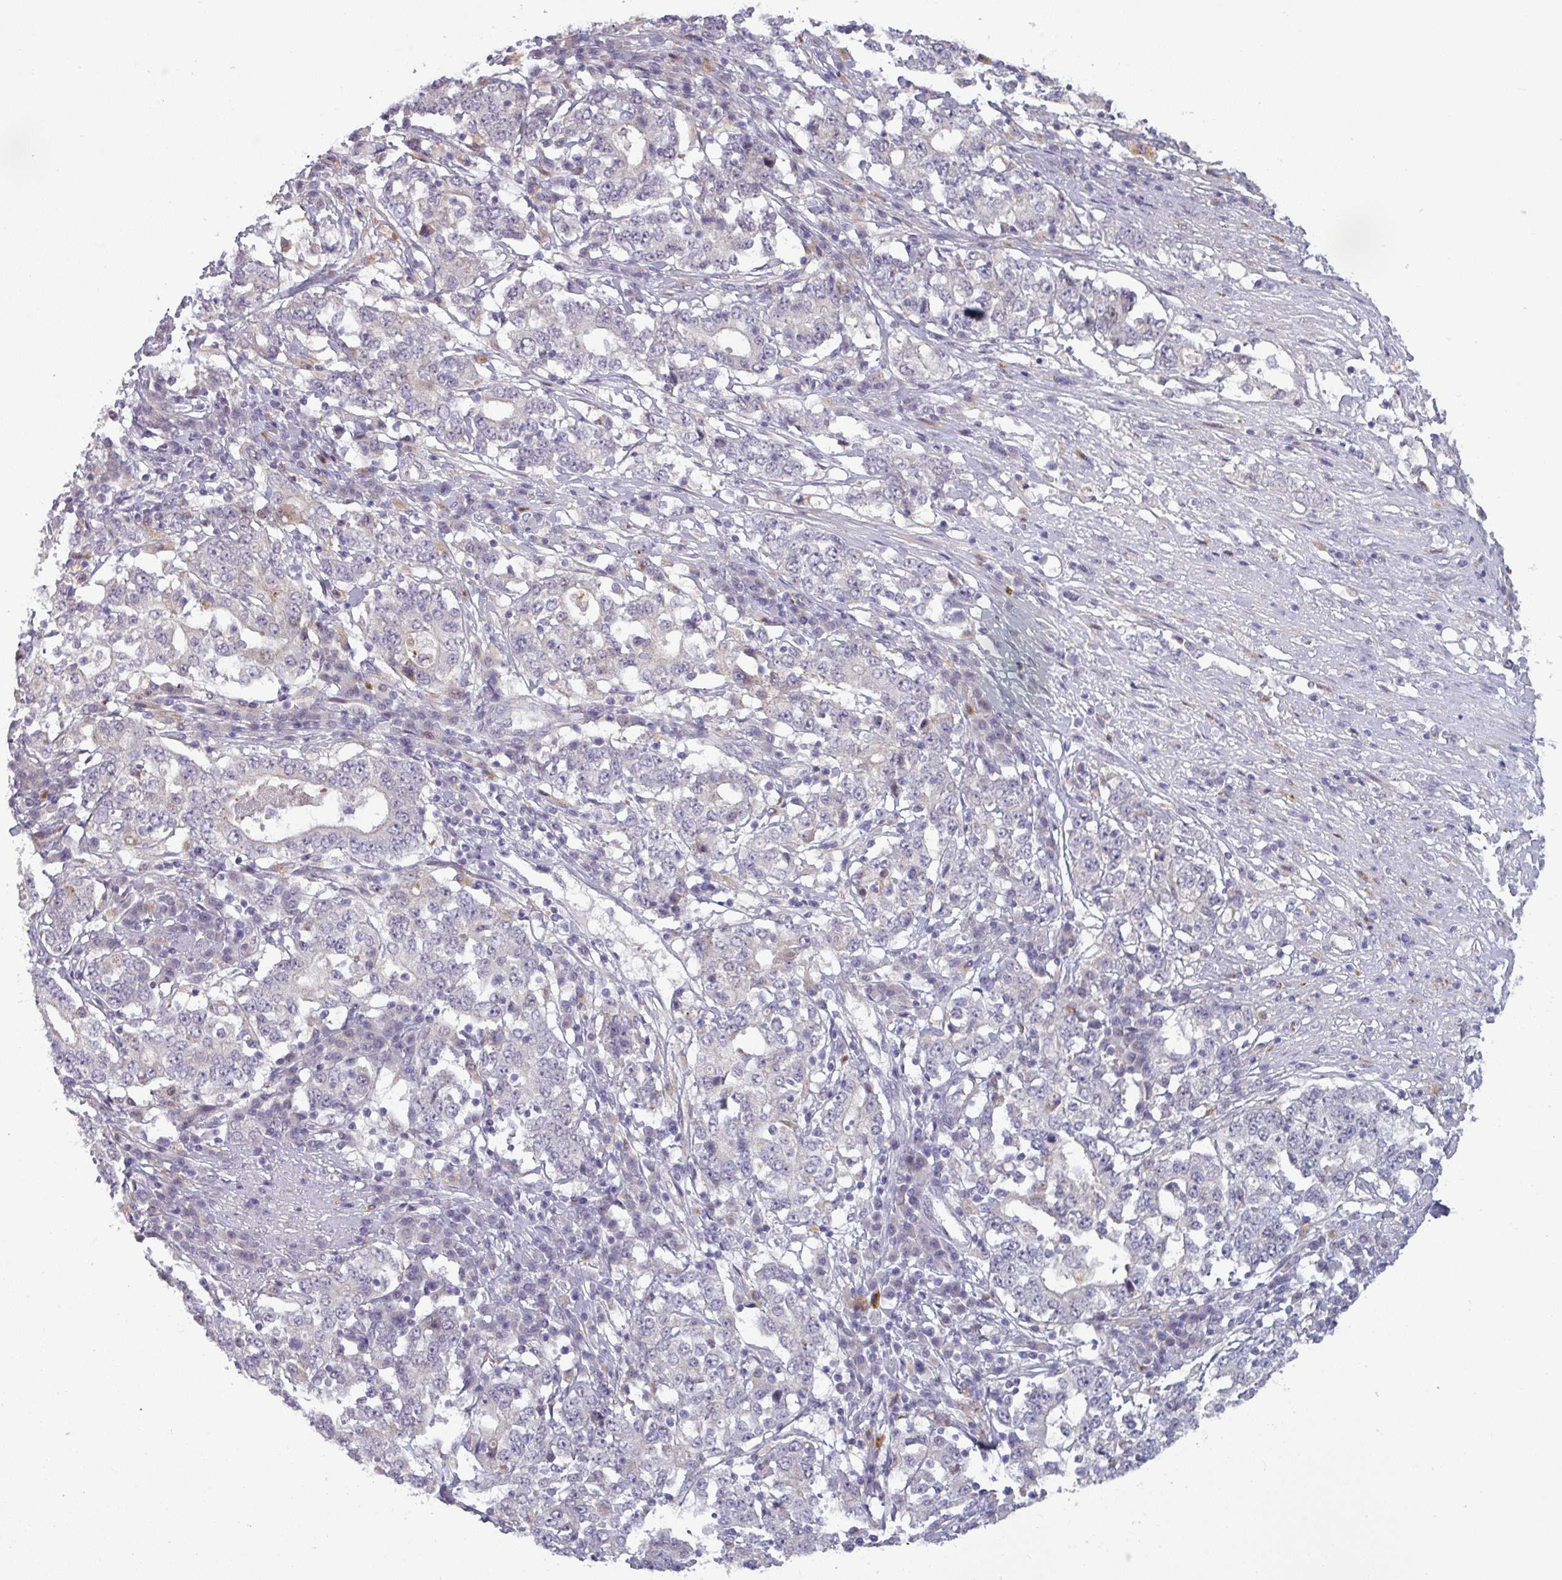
{"staining": {"intensity": "negative", "quantity": "none", "location": "none"}, "tissue": "stomach cancer", "cell_type": "Tumor cells", "image_type": "cancer", "snomed": [{"axis": "morphology", "description": "Adenocarcinoma, NOS"}, {"axis": "topography", "description": "Stomach"}], "caption": "Immunohistochemical staining of stomach cancer (adenocarcinoma) exhibits no significant expression in tumor cells.", "gene": "C2orf16", "patient": {"sex": "male", "age": 59}}